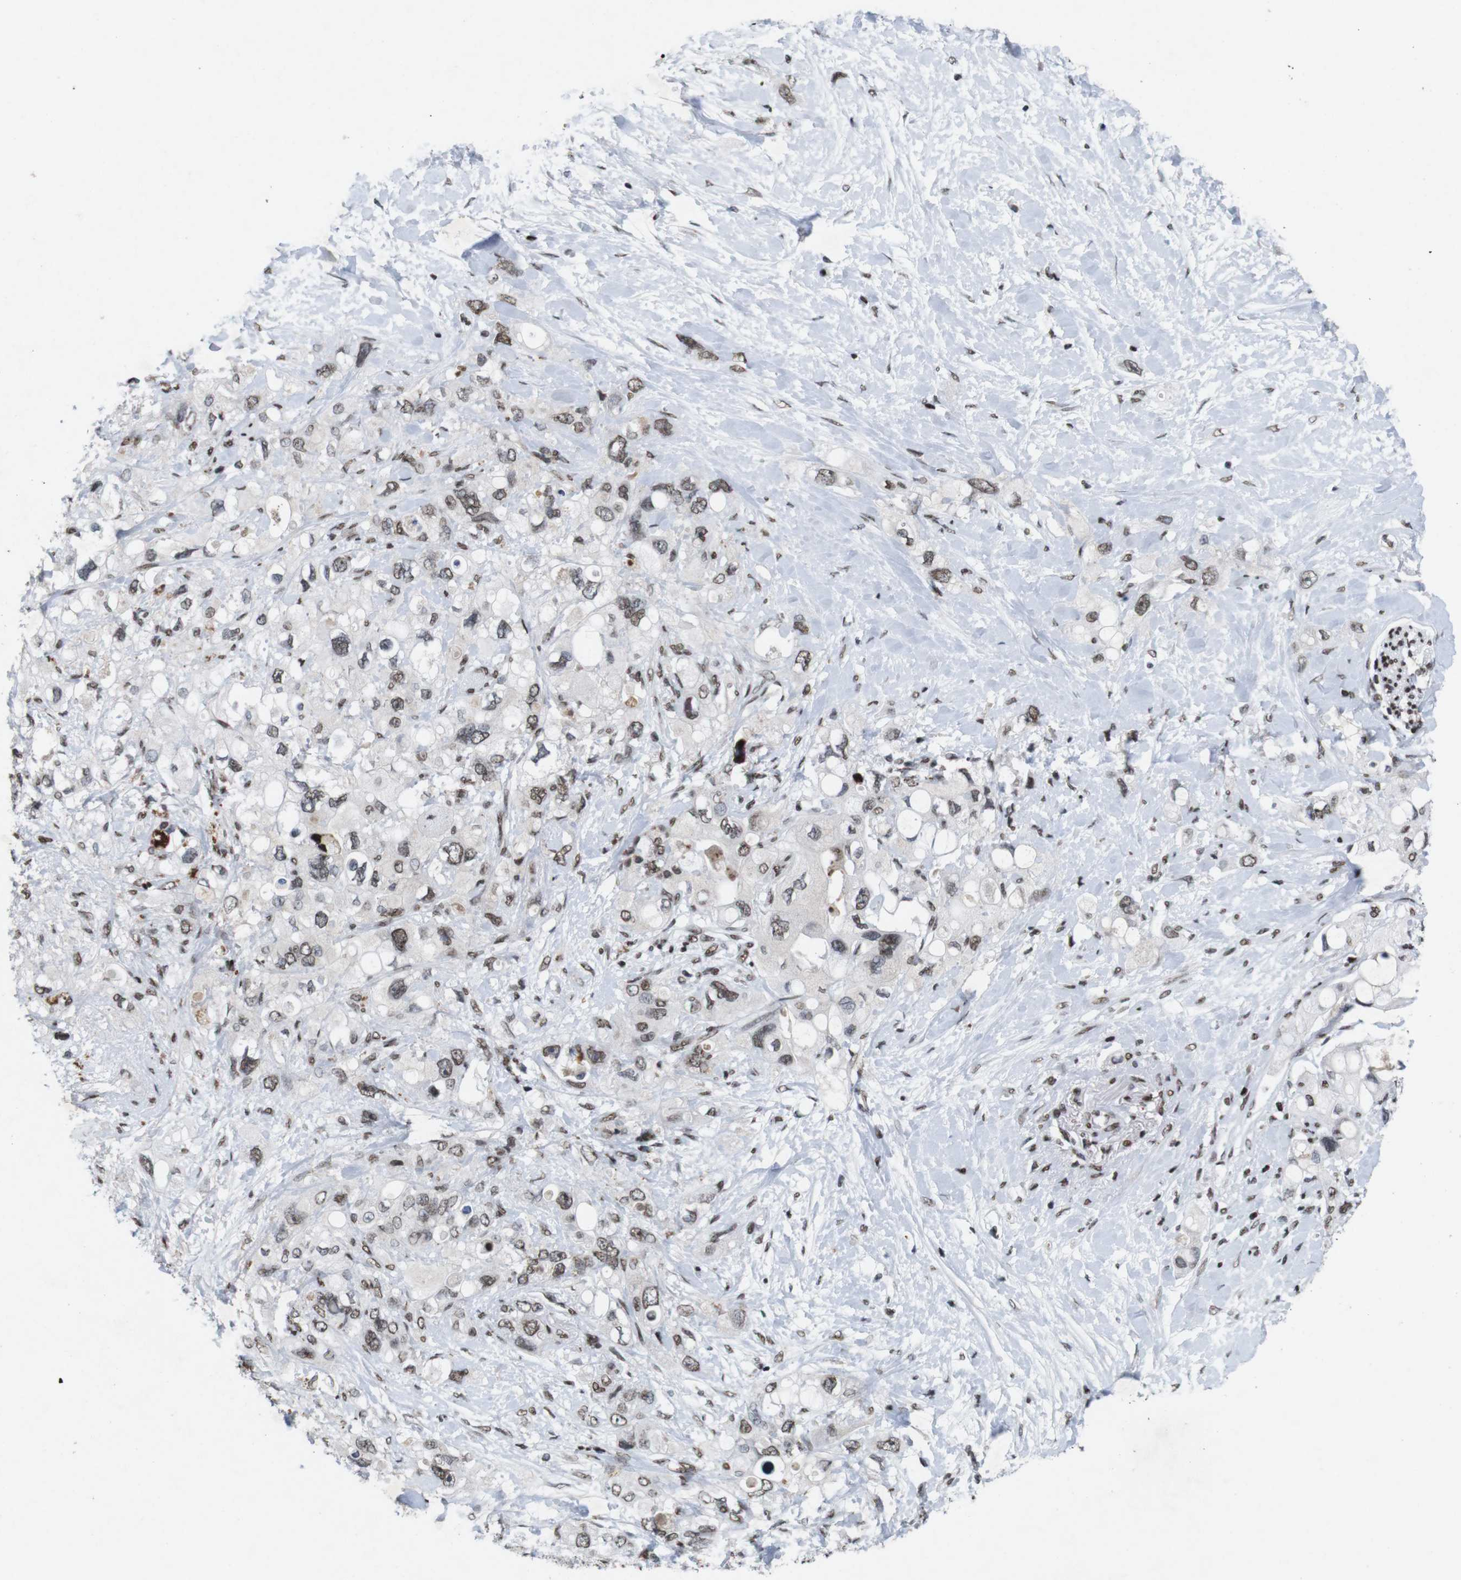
{"staining": {"intensity": "weak", "quantity": ">75%", "location": "nuclear"}, "tissue": "pancreatic cancer", "cell_type": "Tumor cells", "image_type": "cancer", "snomed": [{"axis": "morphology", "description": "Adenocarcinoma, NOS"}, {"axis": "topography", "description": "Pancreas"}], "caption": "This histopathology image shows pancreatic adenocarcinoma stained with IHC to label a protein in brown. The nuclear of tumor cells show weak positivity for the protein. Nuclei are counter-stained blue.", "gene": "MAGEH1", "patient": {"sex": "female", "age": 56}}